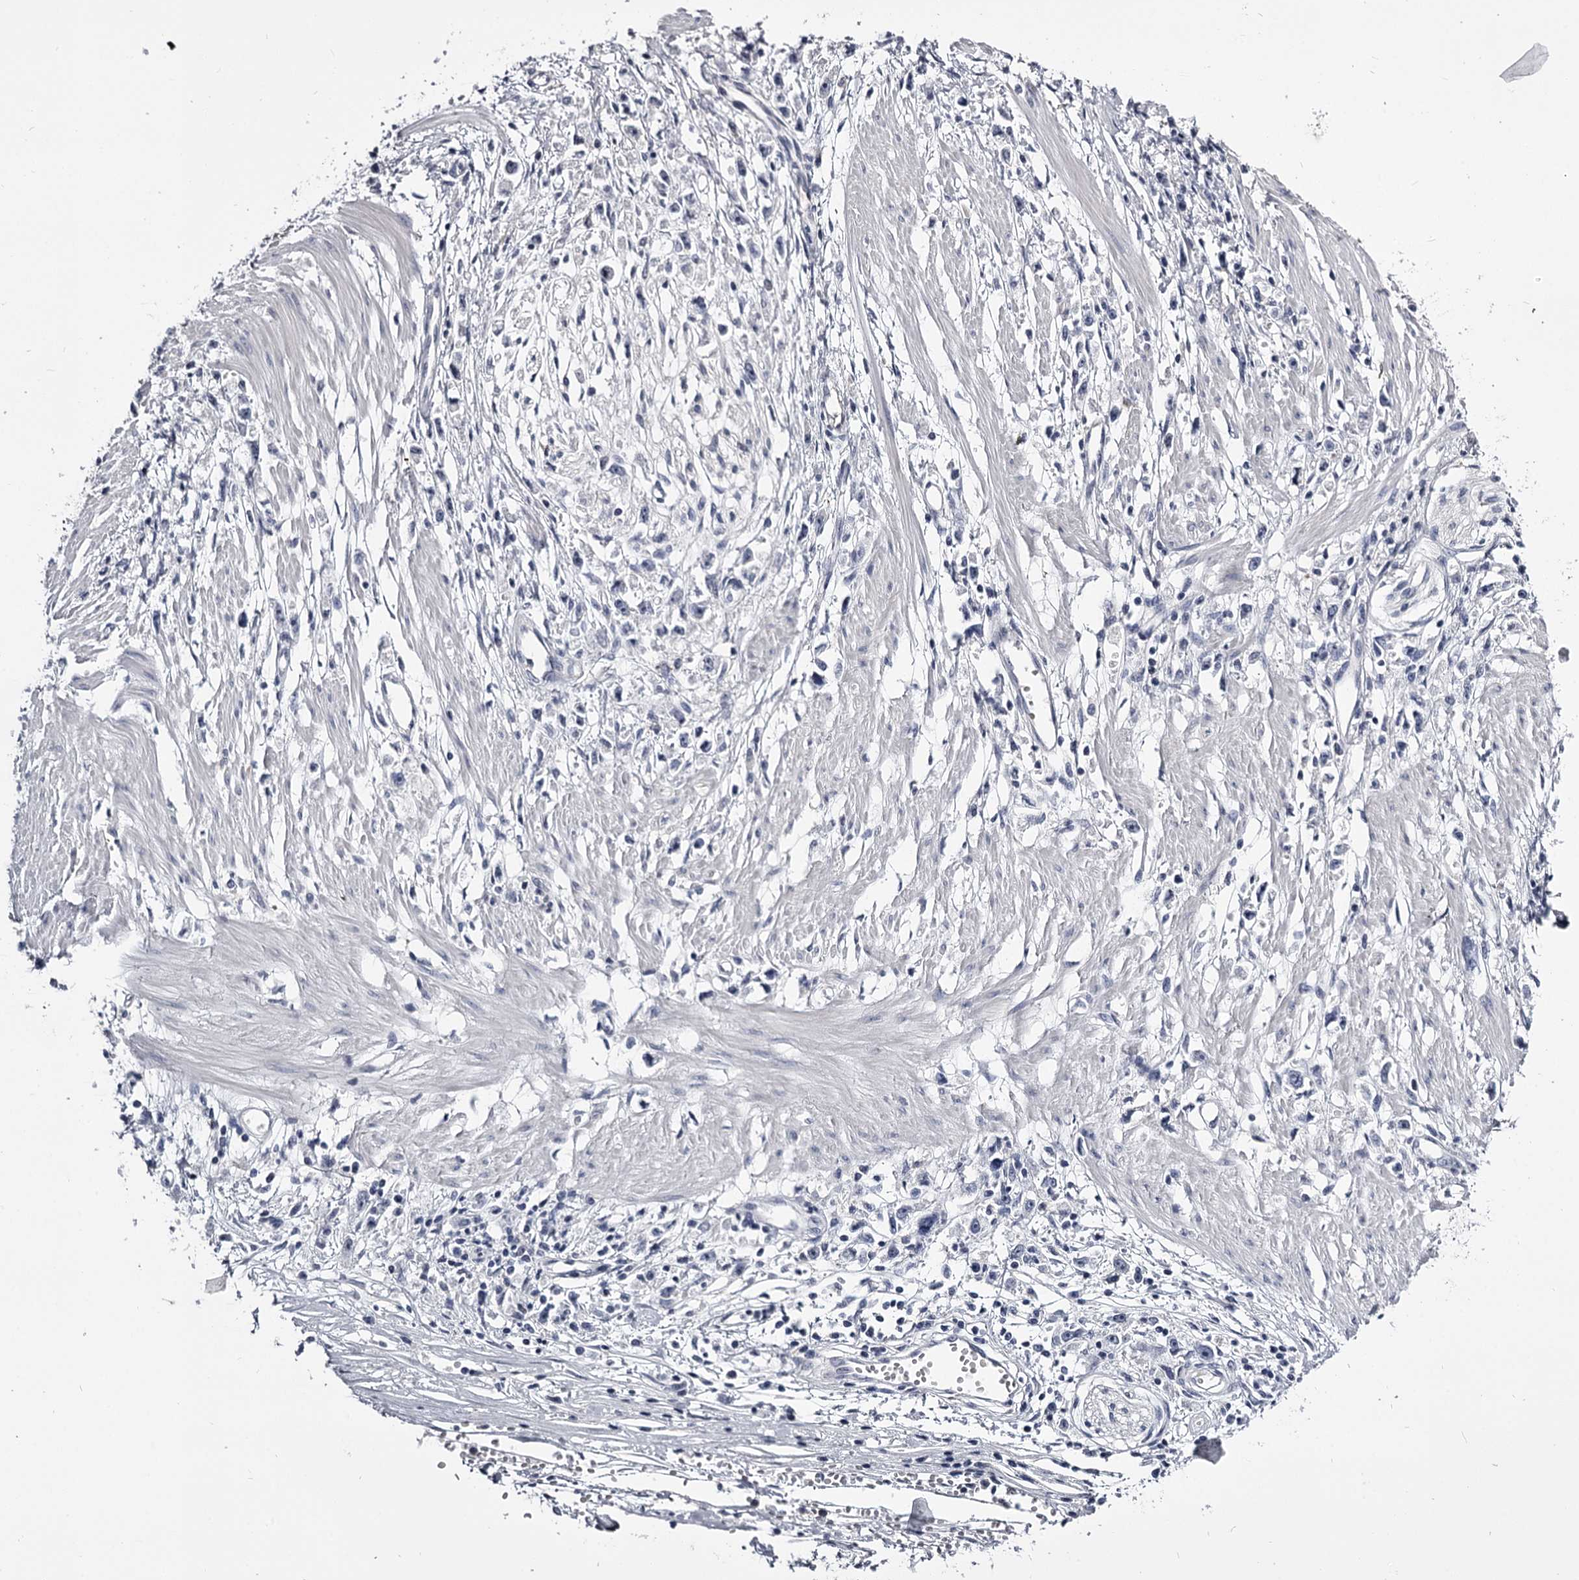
{"staining": {"intensity": "negative", "quantity": "none", "location": "none"}, "tissue": "stomach cancer", "cell_type": "Tumor cells", "image_type": "cancer", "snomed": [{"axis": "morphology", "description": "Adenocarcinoma, NOS"}, {"axis": "topography", "description": "Stomach"}], "caption": "There is no significant staining in tumor cells of adenocarcinoma (stomach). (Brightfield microscopy of DAB IHC at high magnification).", "gene": "GSTO1", "patient": {"sex": "female", "age": 59}}